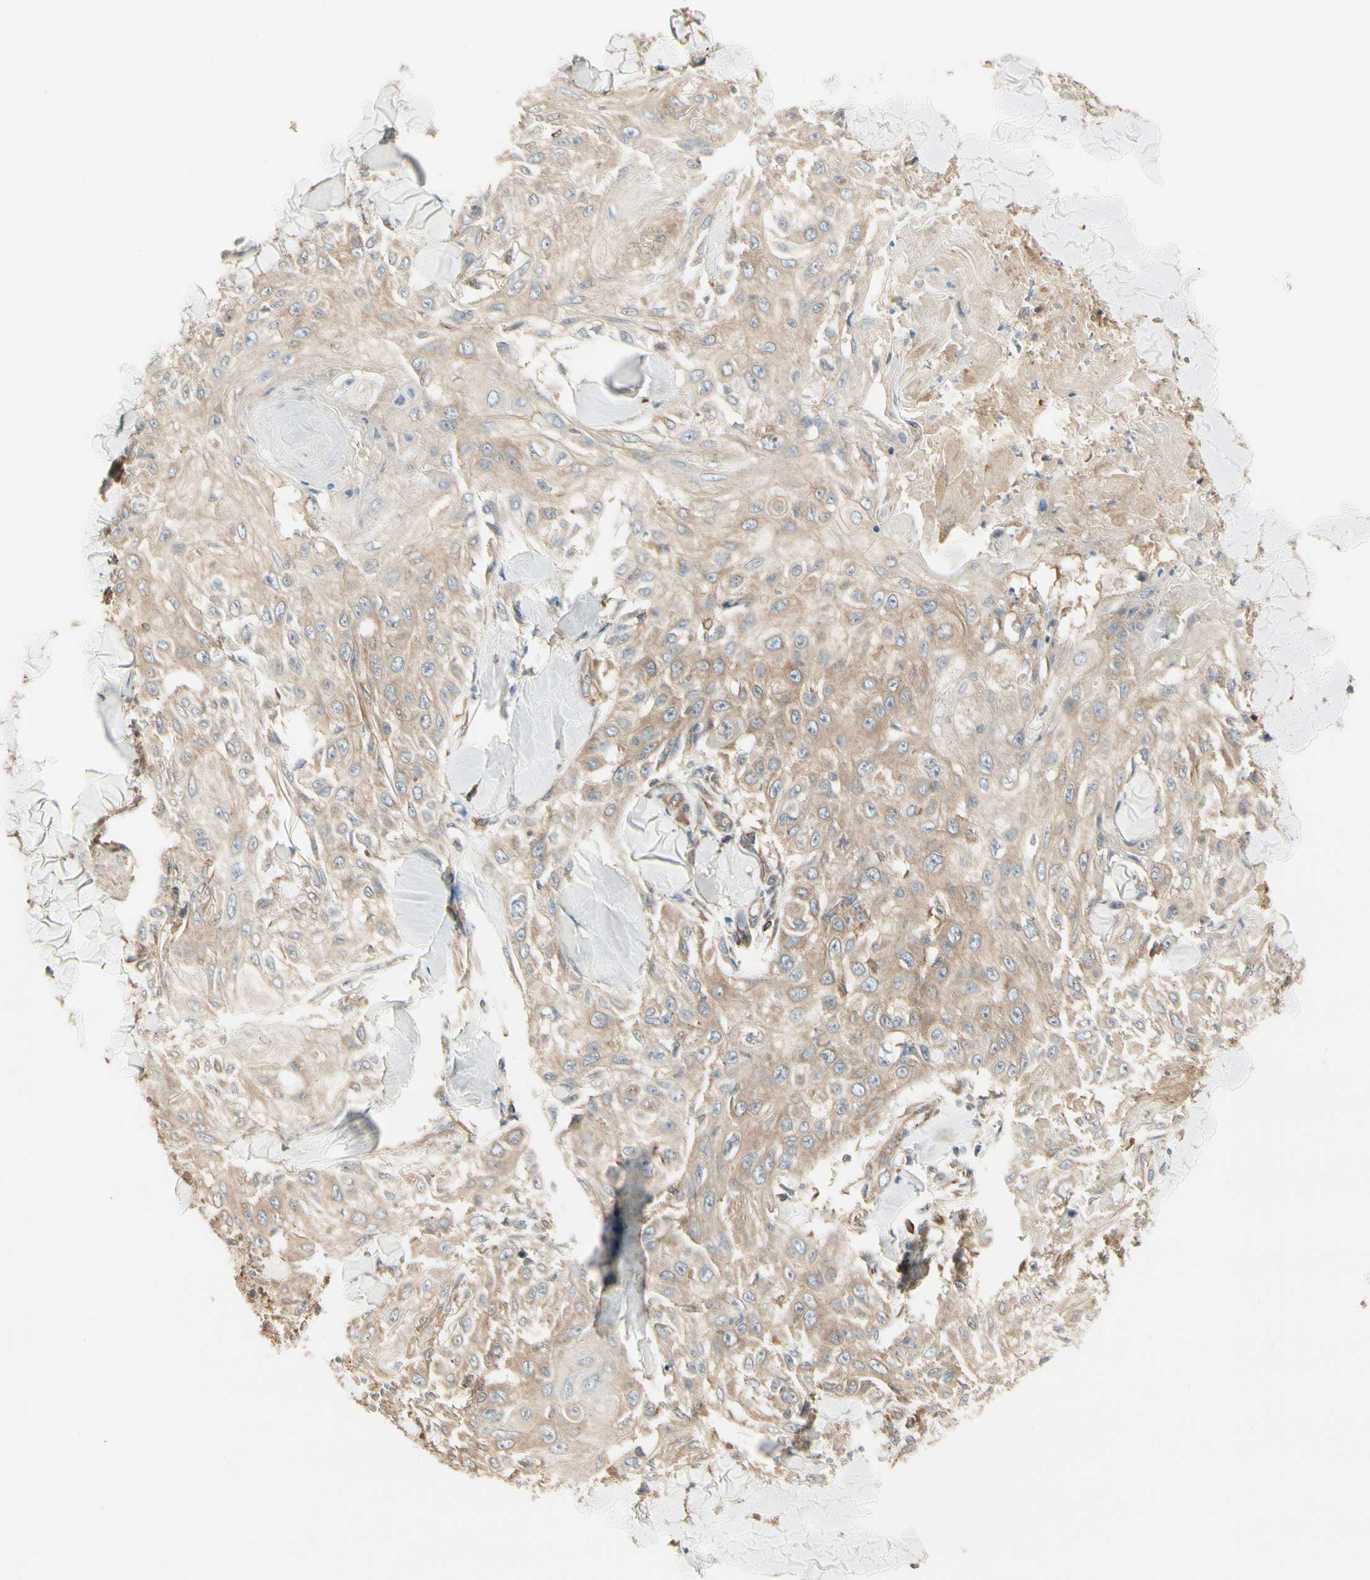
{"staining": {"intensity": "moderate", "quantity": "25%-75%", "location": "cytoplasmic/membranous"}, "tissue": "skin cancer", "cell_type": "Tumor cells", "image_type": "cancer", "snomed": [{"axis": "morphology", "description": "Squamous cell carcinoma, NOS"}, {"axis": "topography", "description": "Skin"}], "caption": "A medium amount of moderate cytoplasmic/membranous positivity is identified in about 25%-75% of tumor cells in skin cancer tissue.", "gene": "IRAG1", "patient": {"sex": "male", "age": 86}}